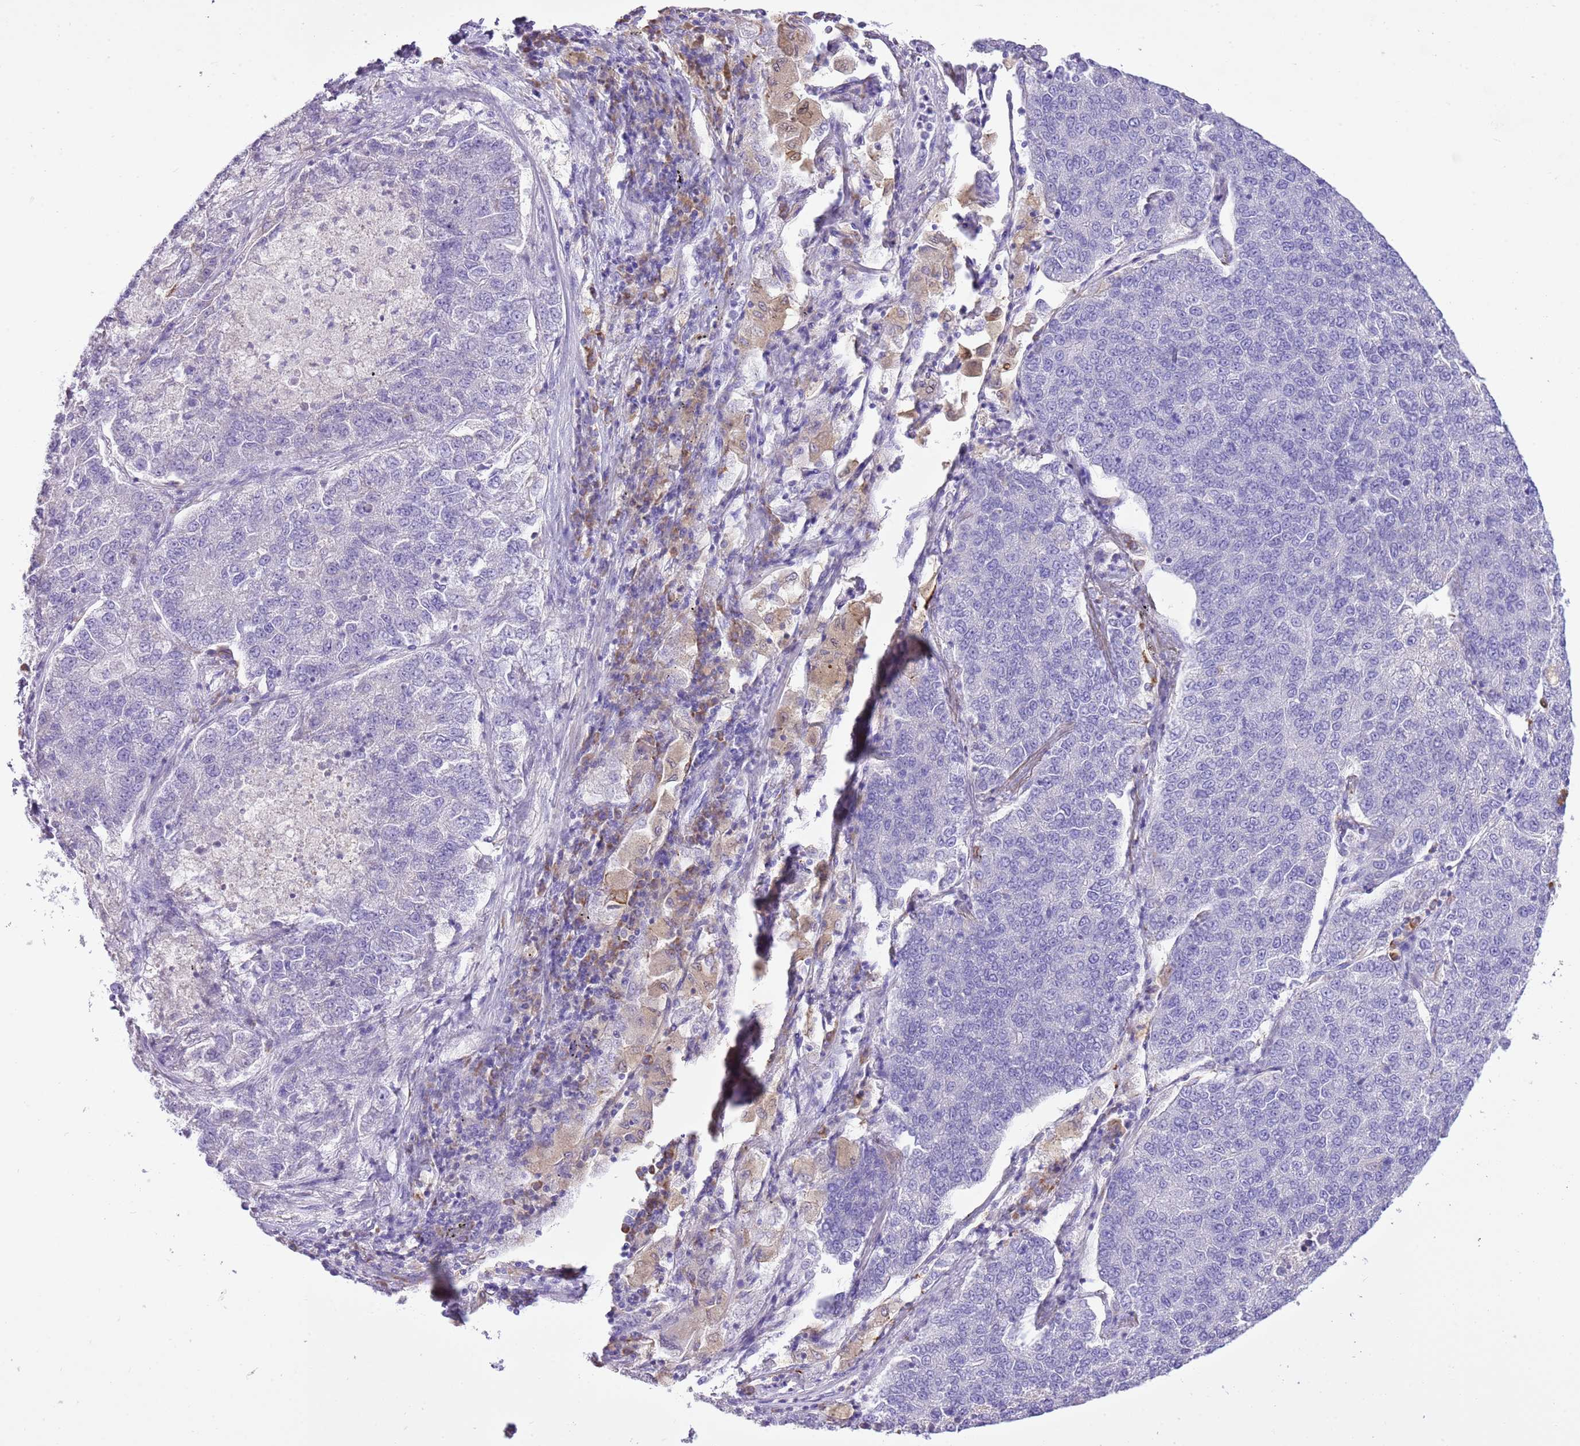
{"staining": {"intensity": "negative", "quantity": "none", "location": "none"}, "tissue": "lung cancer", "cell_type": "Tumor cells", "image_type": "cancer", "snomed": [{"axis": "morphology", "description": "Adenocarcinoma, NOS"}, {"axis": "topography", "description": "Lung"}], "caption": "Tumor cells show no significant expression in adenocarcinoma (lung). (IHC, brightfield microscopy, high magnification).", "gene": "AAR2", "patient": {"sex": "male", "age": 49}}